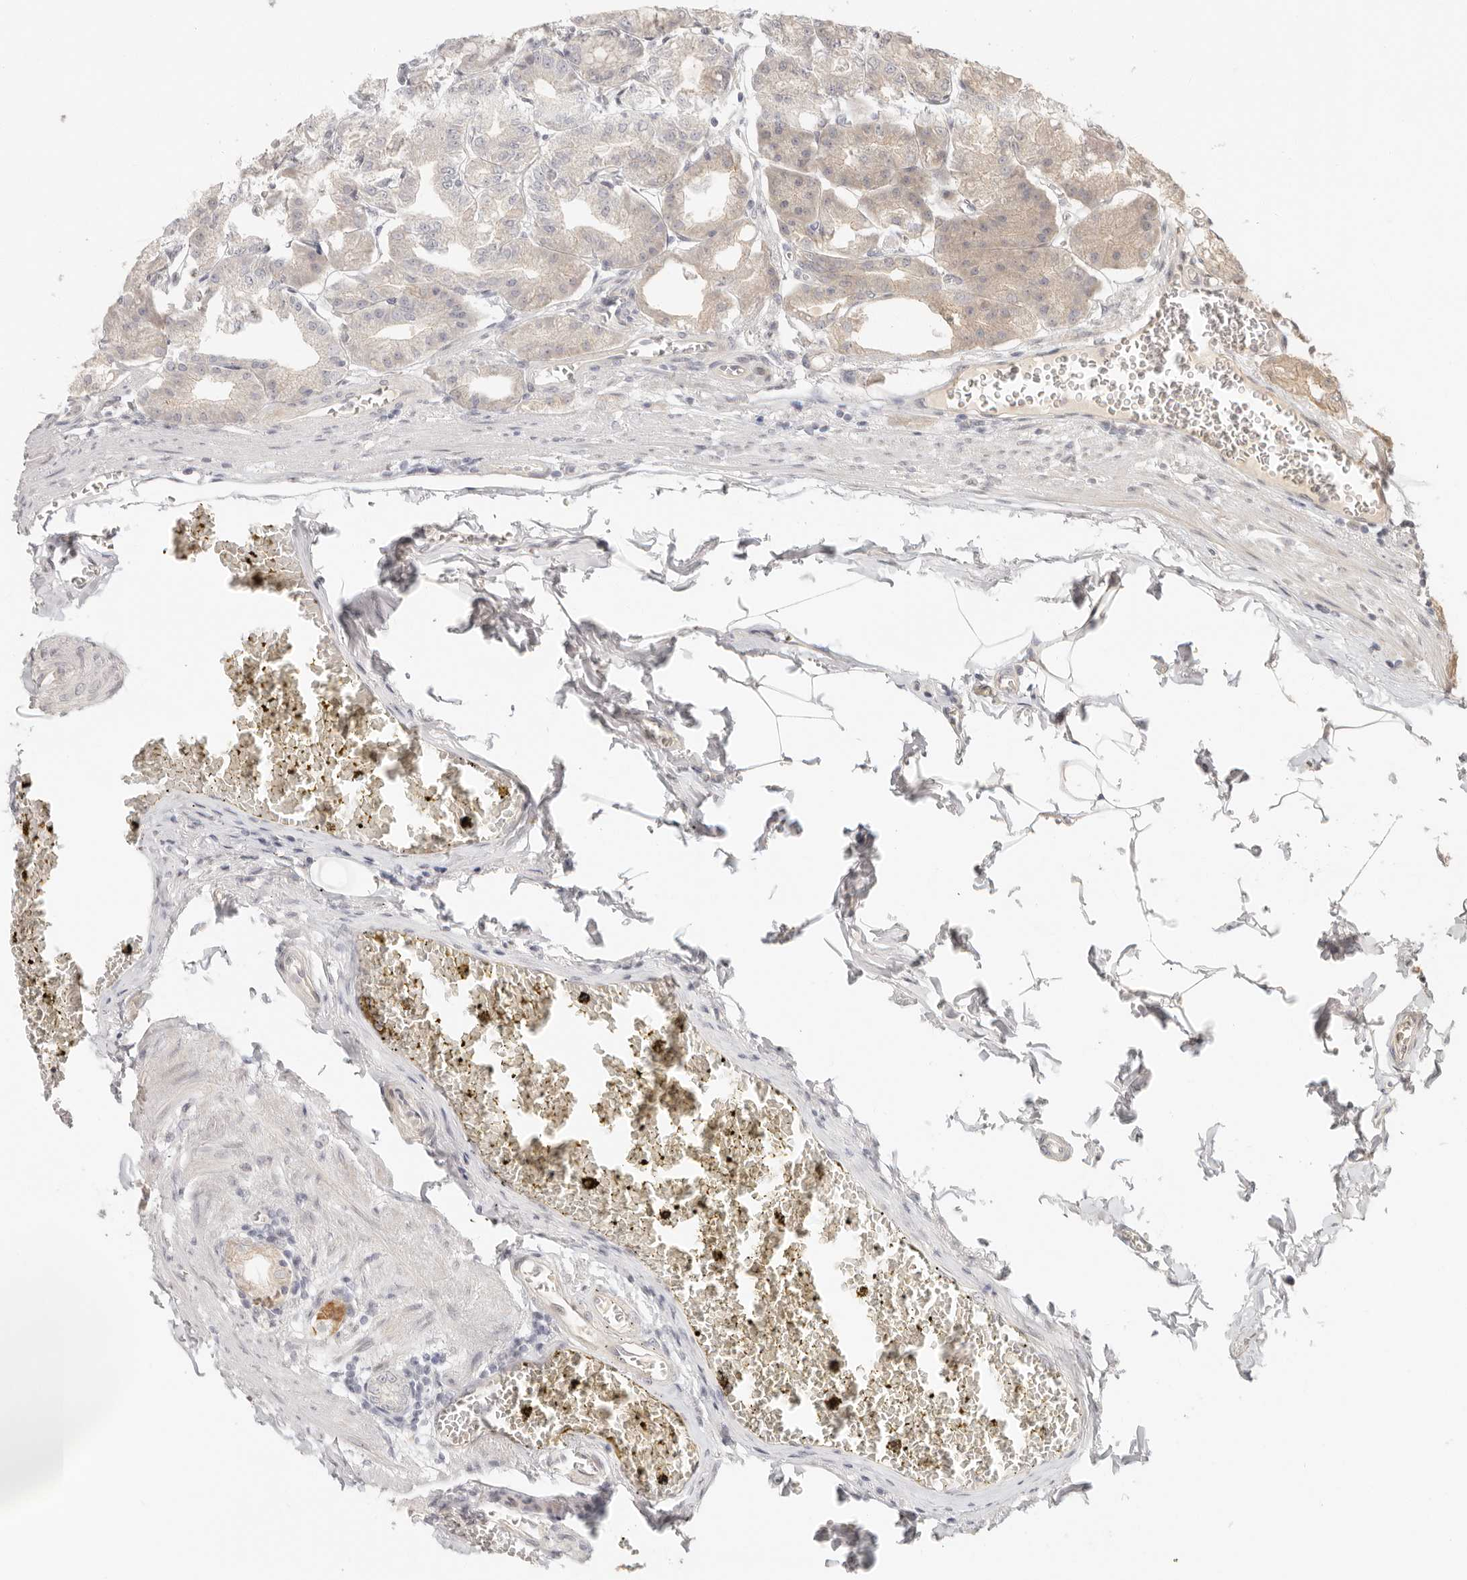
{"staining": {"intensity": "moderate", "quantity": "25%-75%", "location": "cytoplasmic/membranous"}, "tissue": "stomach", "cell_type": "Glandular cells", "image_type": "normal", "snomed": [{"axis": "morphology", "description": "Normal tissue, NOS"}, {"axis": "topography", "description": "Stomach, lower"}], "caption": "Stomach stained with DAB (3,3'-diaminobenzidine) IHC shows medium levels of moderate cytoplasmic/membranous staining in about 25%-75% of glandular cells.", "gene": "TUFT1", "patient": {"sex": "male", "age": 71}}